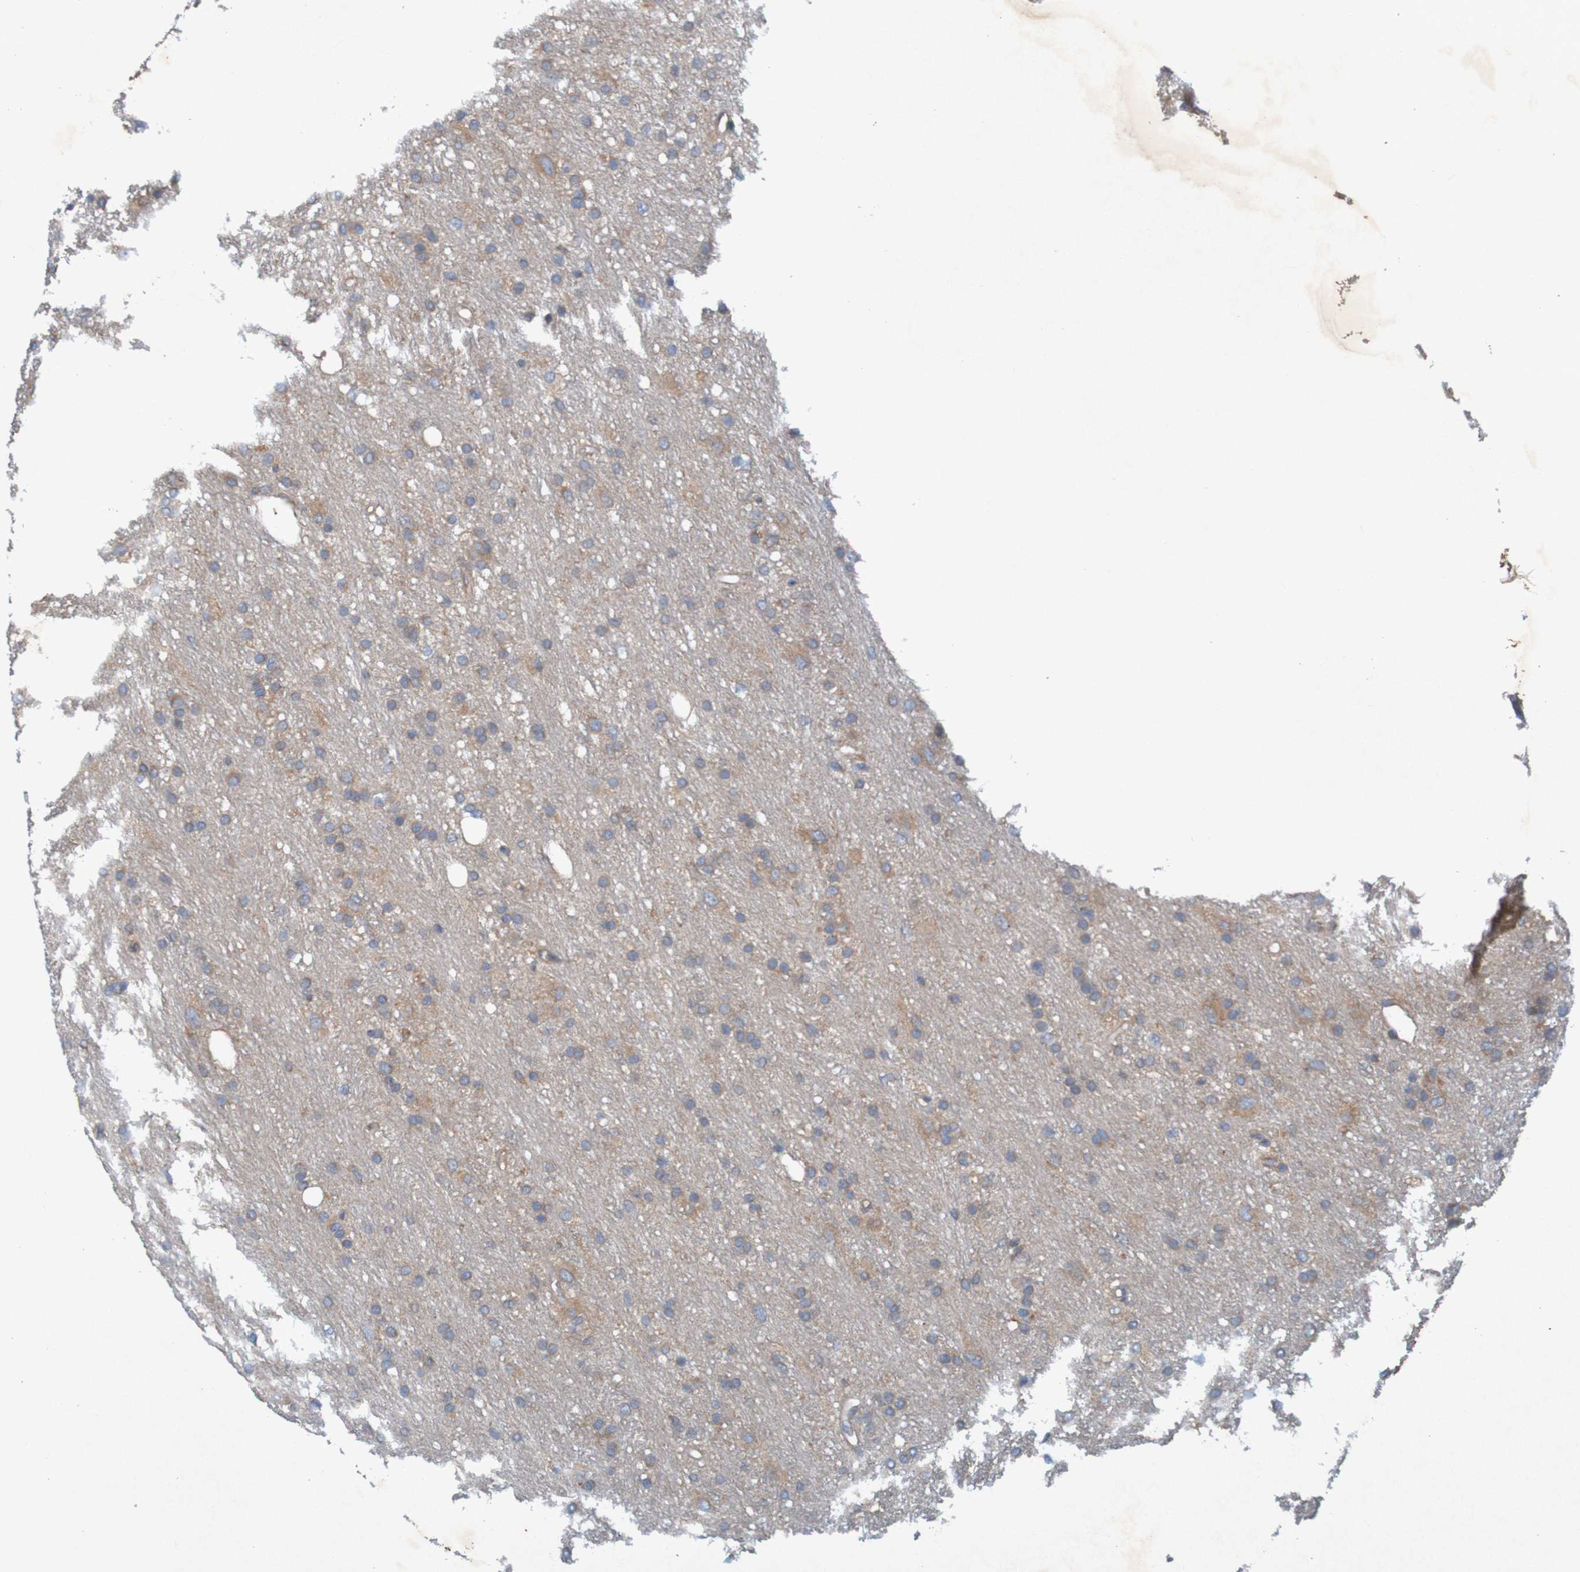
{"staining": {"intensity": "moderate", "quantity": ">75%", "location": "cytoplasmic/membranous"}, "tissue": "glioma", "cell_type": "Tumor cells", "image_type": "cancer", "snomed": [{"axis": "morphology", "description": "Glioma, malignant, Low grade"}, {"axis": "topography", "description": "Brain"}], "caption": "This image exhibits IHC staining of malignant glioma (low-grade), with medium moderate cytoplasmic/membranous expression in about >75% of tumor cells.", "gene": "DNAJC4", "patient": {"sex": "male", "age": 77}}